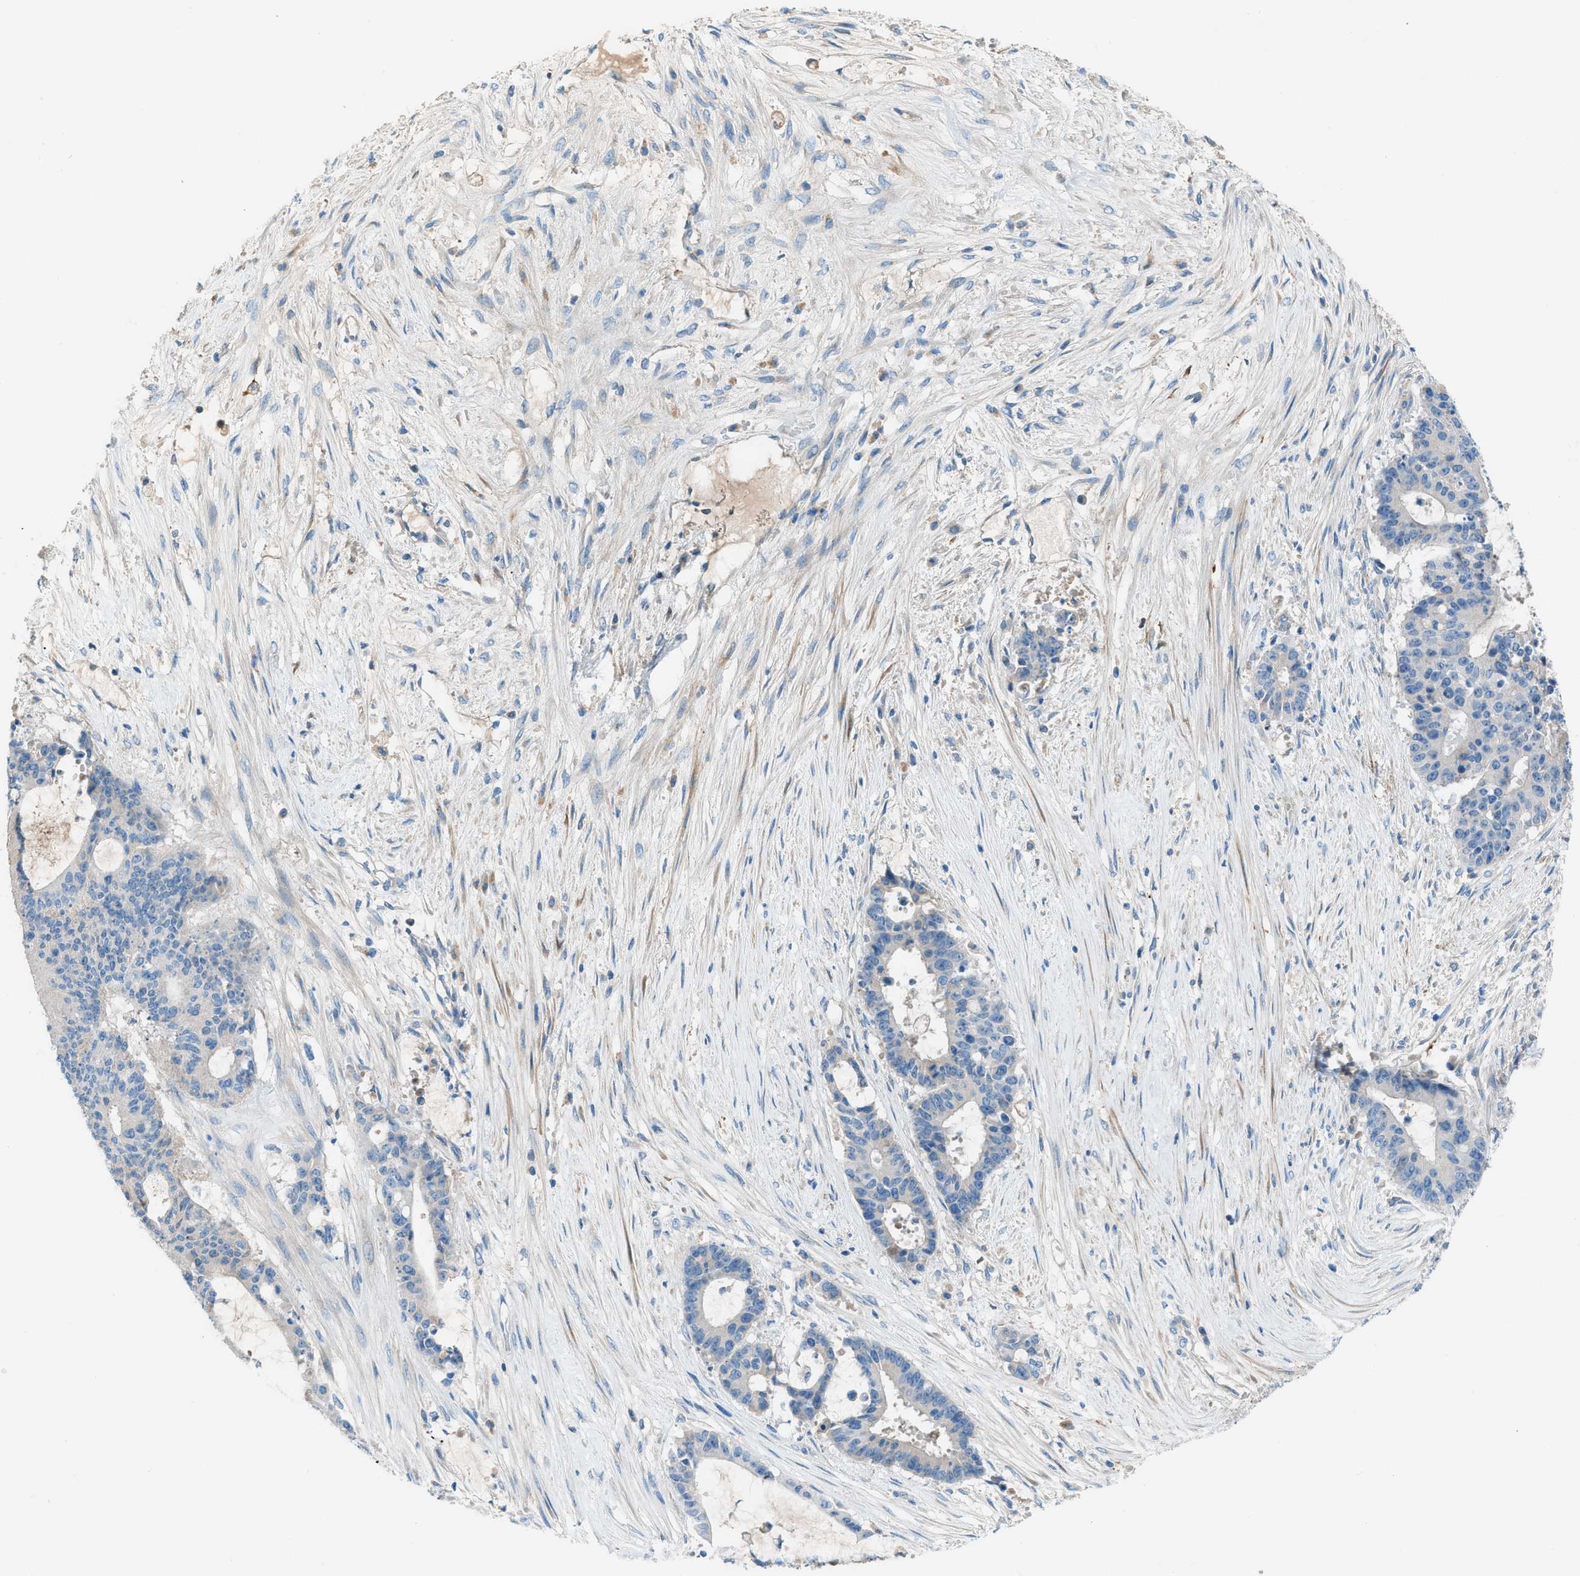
{"staining": {"intensity": "negative", "quantity": "none", "location": "none"}, "tissue": "liver cancer", "cell_type": "Tumor cells", "image_type": "cancer", "snomed": [{"axis": "morphology", "description": "Cholangiocarcinoma"}, {"axis": "topography", "description": "Liver"}], "caption": "This is an IHC histopathology image of cholangiocarcinoma (liver). There is no positivity in tumor cells.", "gene": "C5AR2", "patient": {"sex": "female", "age": 73}}